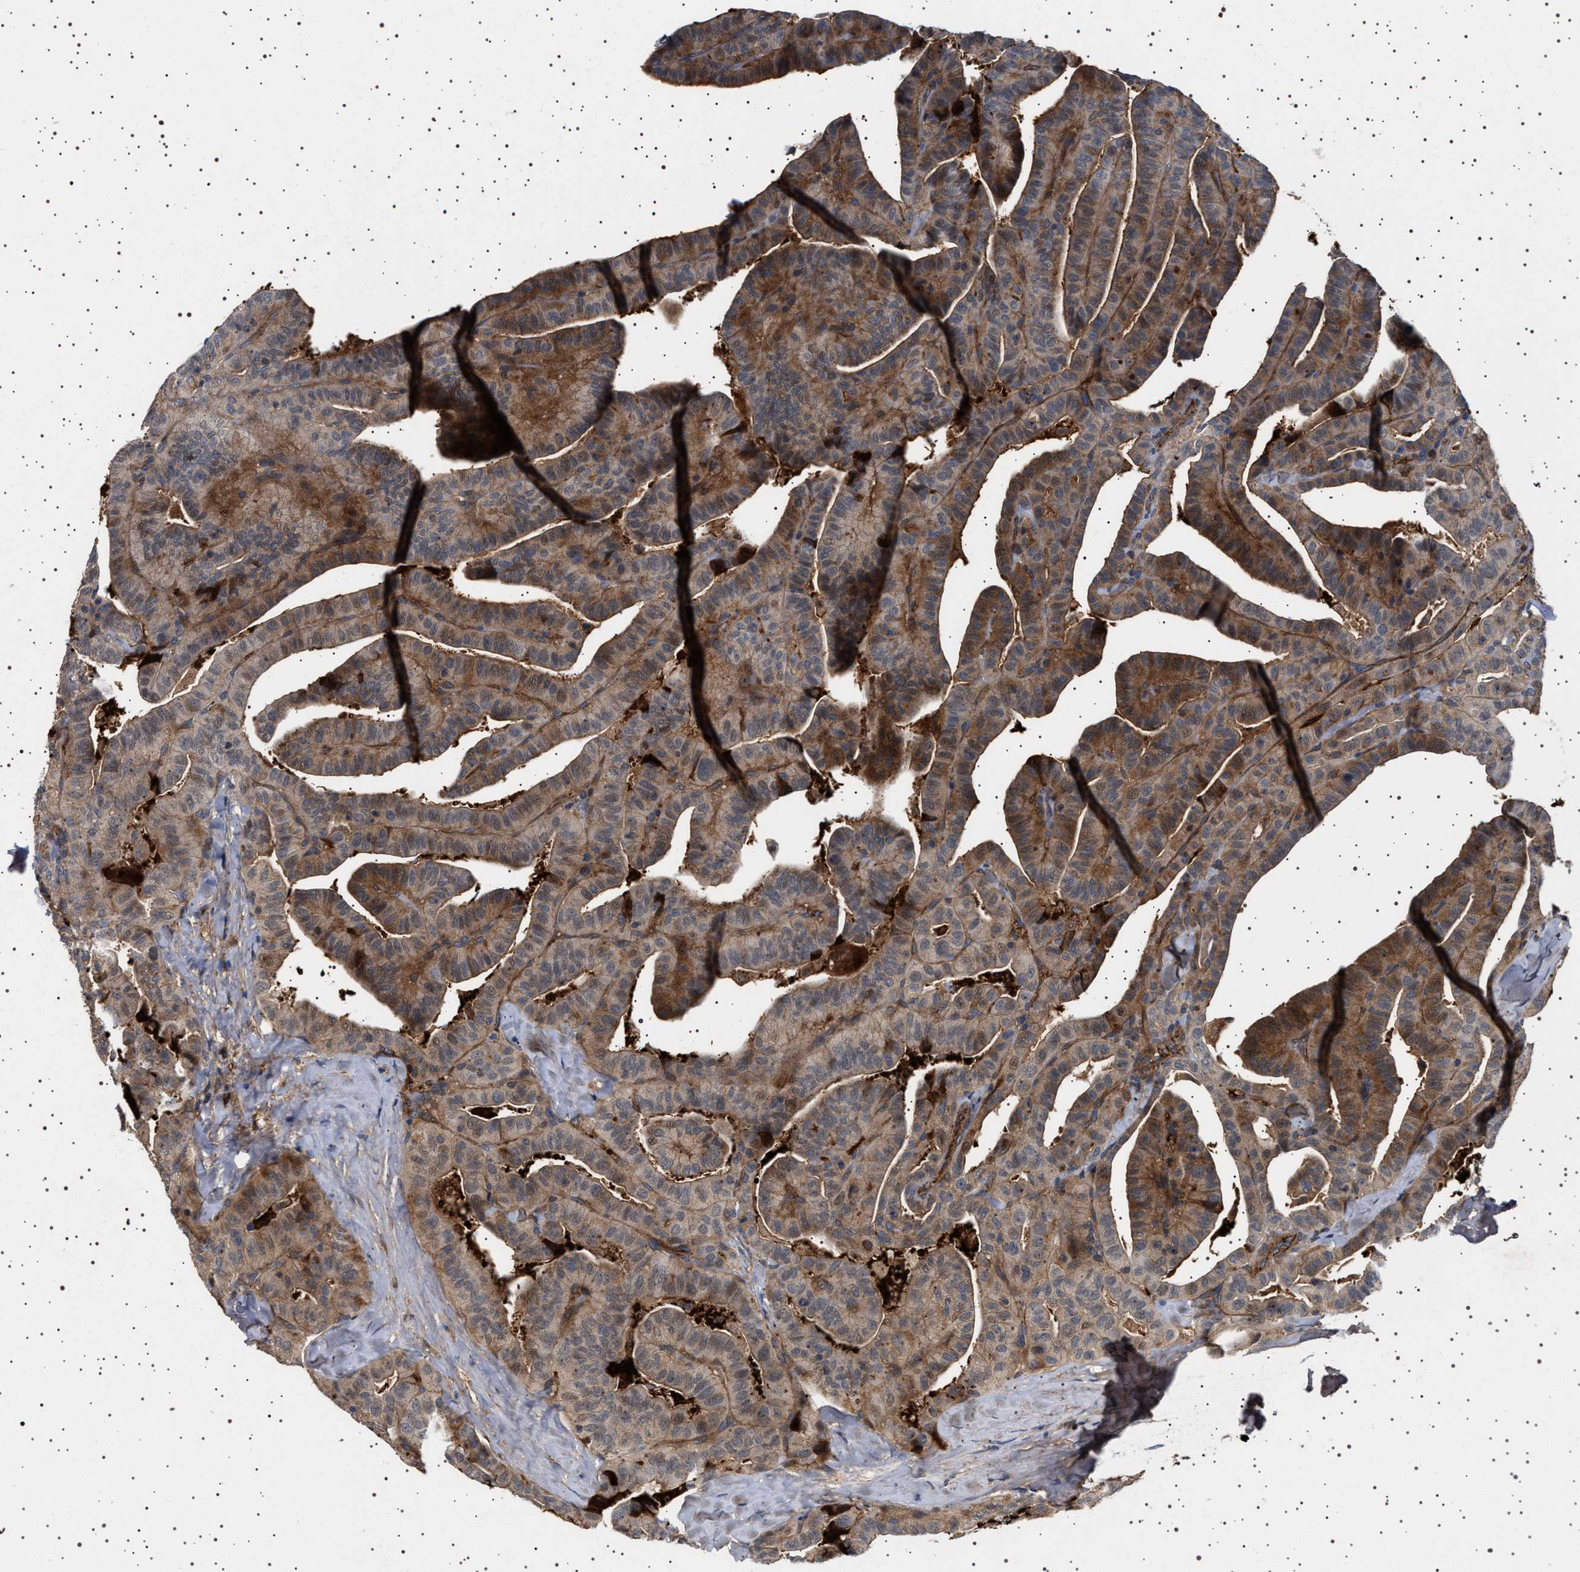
{"staining": {"intensity": "moderate", "quantity": ">75%", "location": "cytoplasmic/membranous"}, "tissue": "thyroid cancer", "cell_type": "Tumor cells", "image_type": "cancer", "snomed": [{"axis": "morphology", "description": "Papillary adenocarcinoma, NOS"}, {"axis": "topography", "description": "Thyroid gland"}], "caption": "Thyroid cancer (papillary adenocarcinoma) tissue shows moderate cytoplasmic/membranous positivity in approximately >75% of tumor cells, visualized by immunohistochemistry.", "gene": "FICD", "patient": {"sex": "male", "age": 77}}